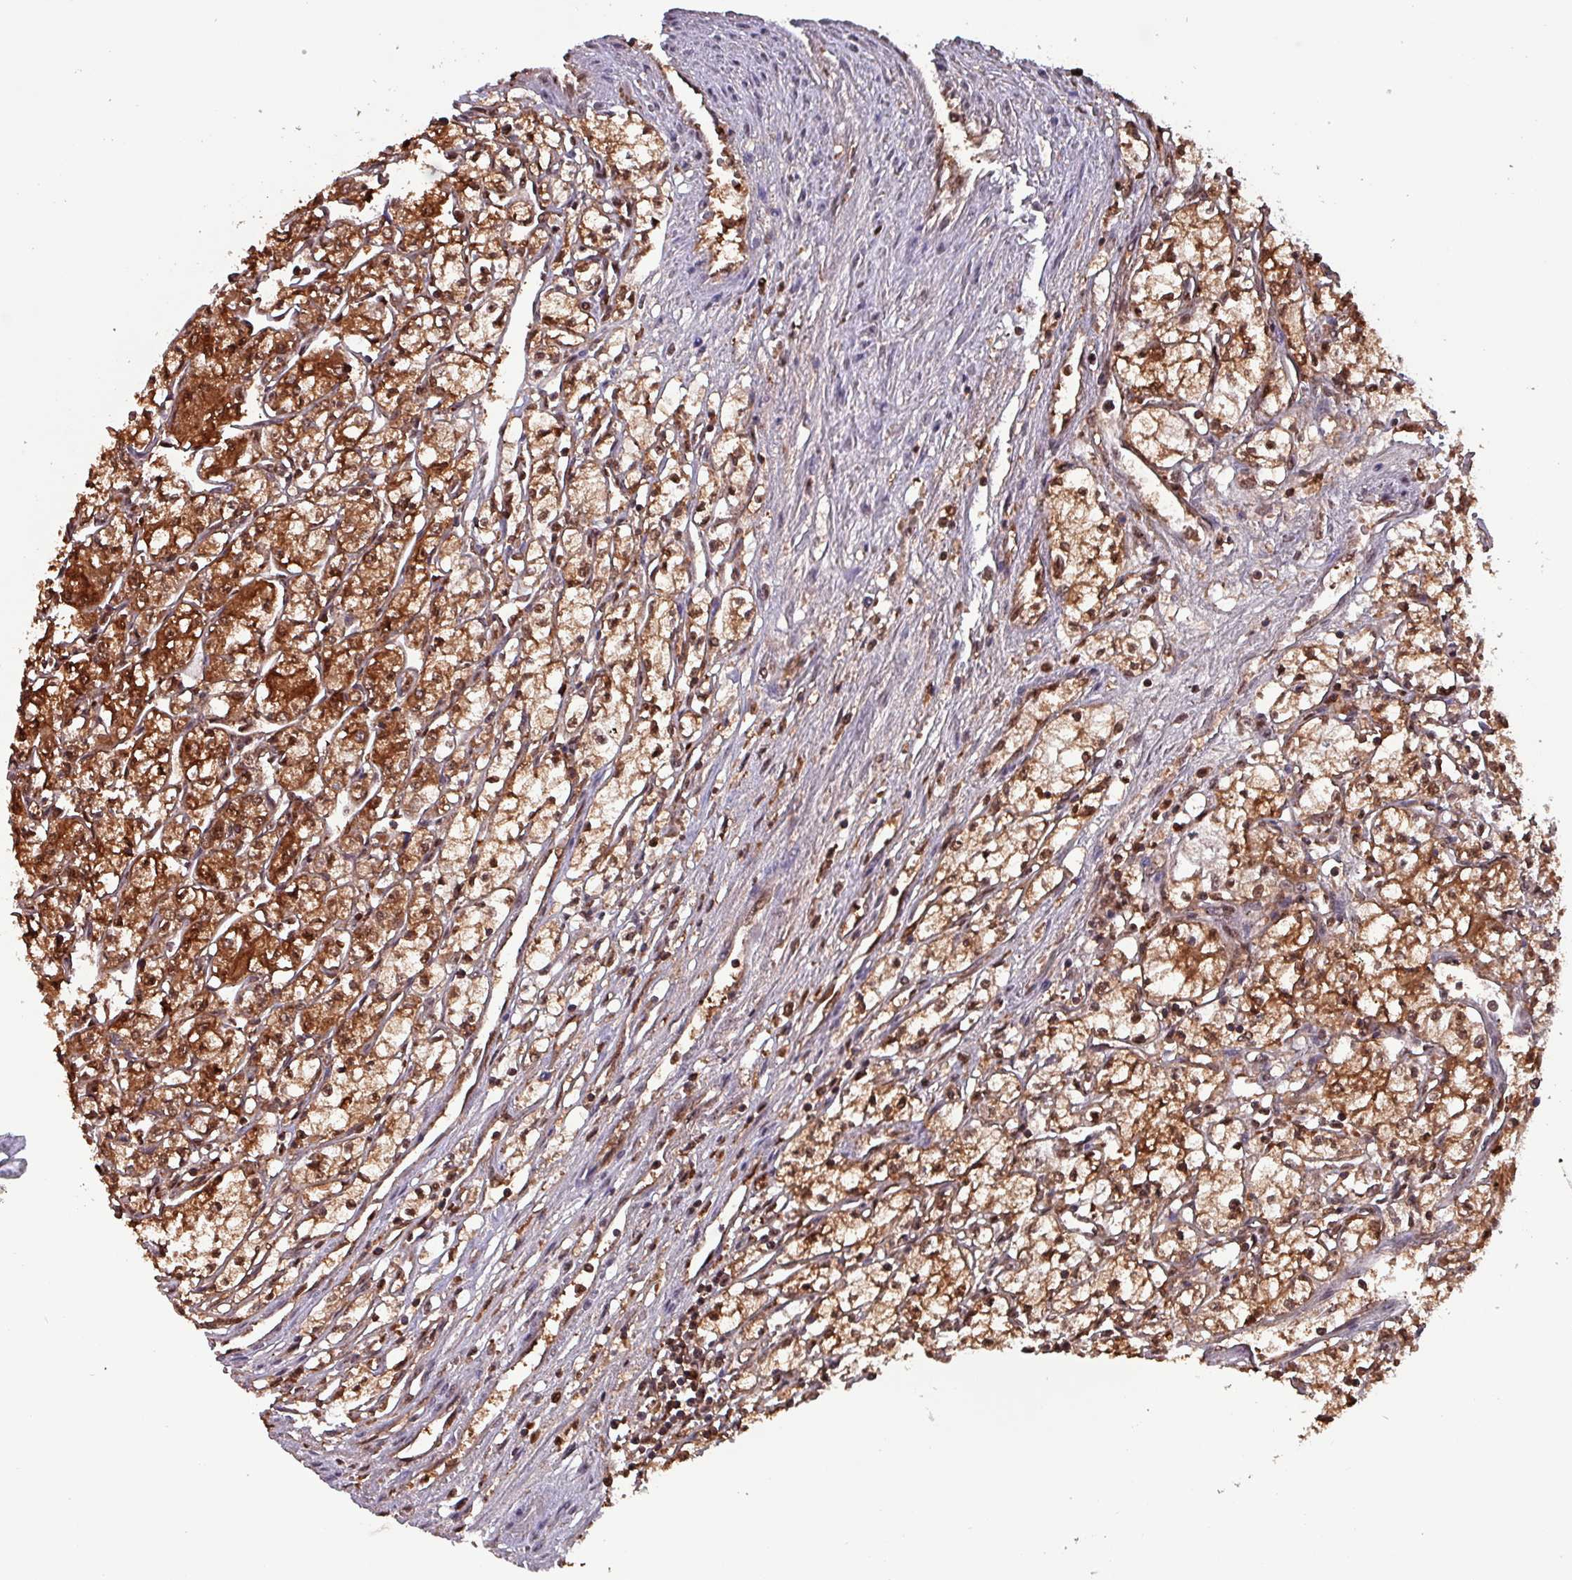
{"staining": {"intensity": "strong", "quantity": ">75%", "location": "cytoplasmic/membranous,nuclear"}, "tissue": "renal cancer", "cell_type": "Tumor cells", "image_type": "cancer", "snomed": [{"axis": "morphology", "description": "Adenocarcinoma, NOS"}, {"axis": "topography", "description": "Kidney"}], "caption": "Renal cancer stained with a brown dye shows strong cytoplasmic/membranous and nuclear positive staining in about >75% of tumor cells.", "gene": "PSMB8", "patient": {"sex": "male", "age": 59}}